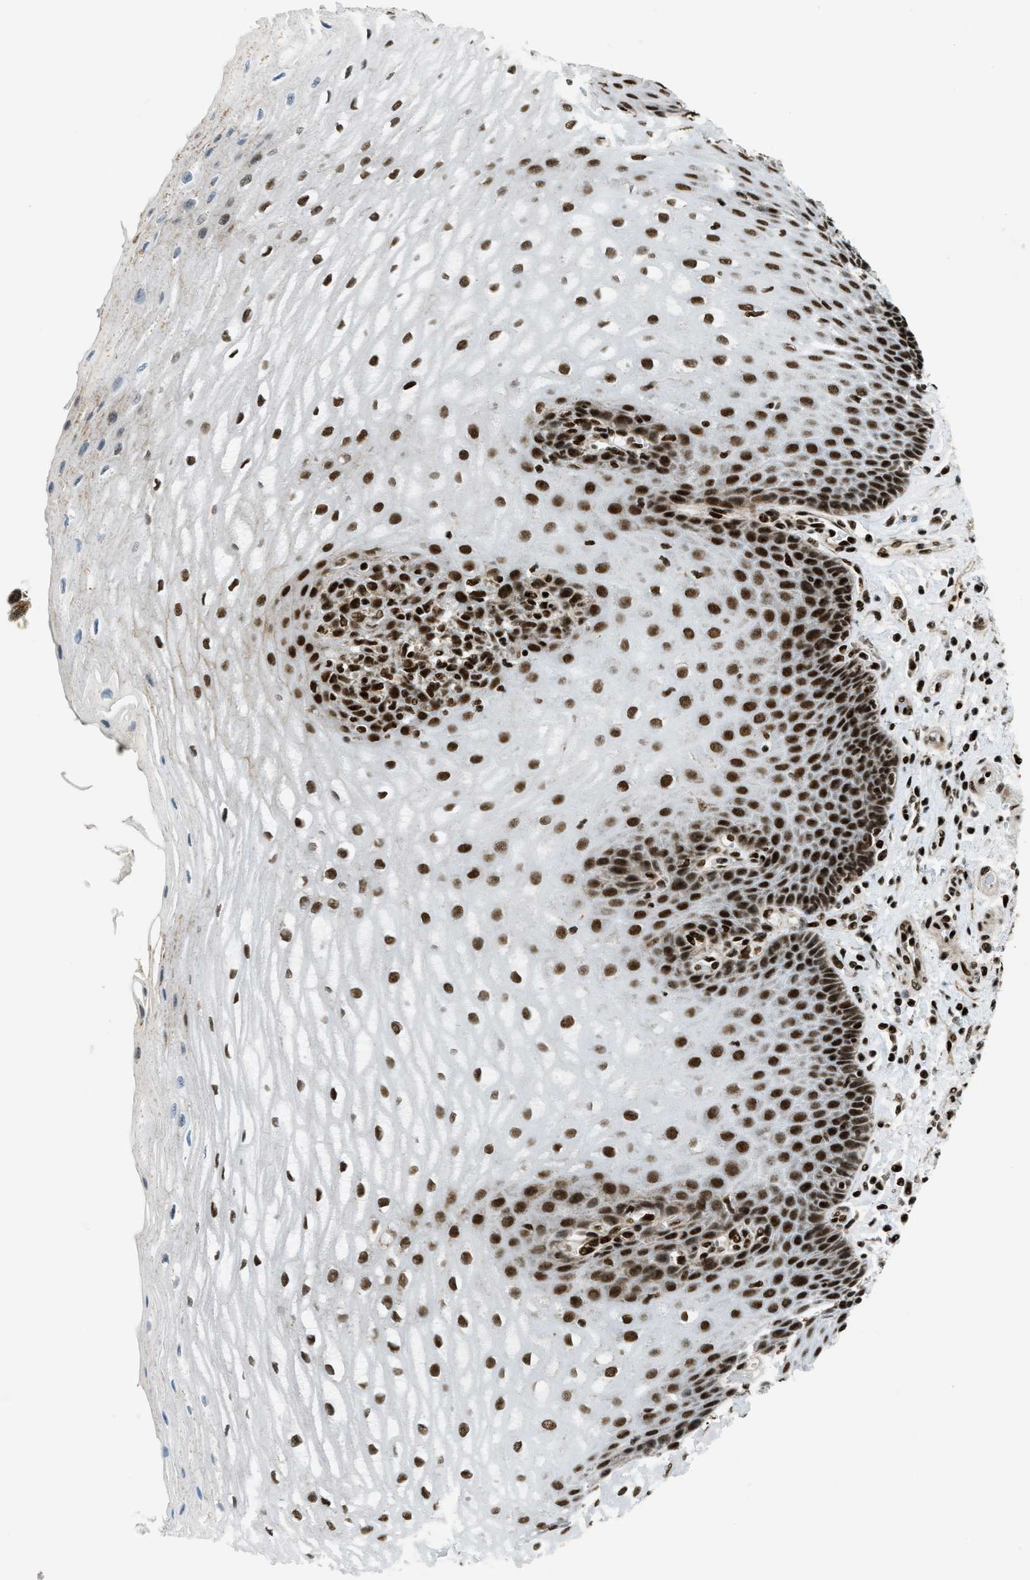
{"staining": {"intensity": "strong", "quantity": ">75%", "location": "nuclear"}, "tissue": "esophagus", "cell_type": "Squamous epithelial cells", "image_type": "normal", "snomed": [{"axis": "morphology", "description": "Normal tissue, NOS"}, {"axis": "topography", "description": "Esophagus"}], "caption": "This histopathology image demonstrates immunohistochemistry (IHC) staining of benign esophagus, with high strong nuclear staining in approximately >75% of squamous epithelial cells.", "gene": "GABPB1", "patient": {"sex": "male", "age": 54}}